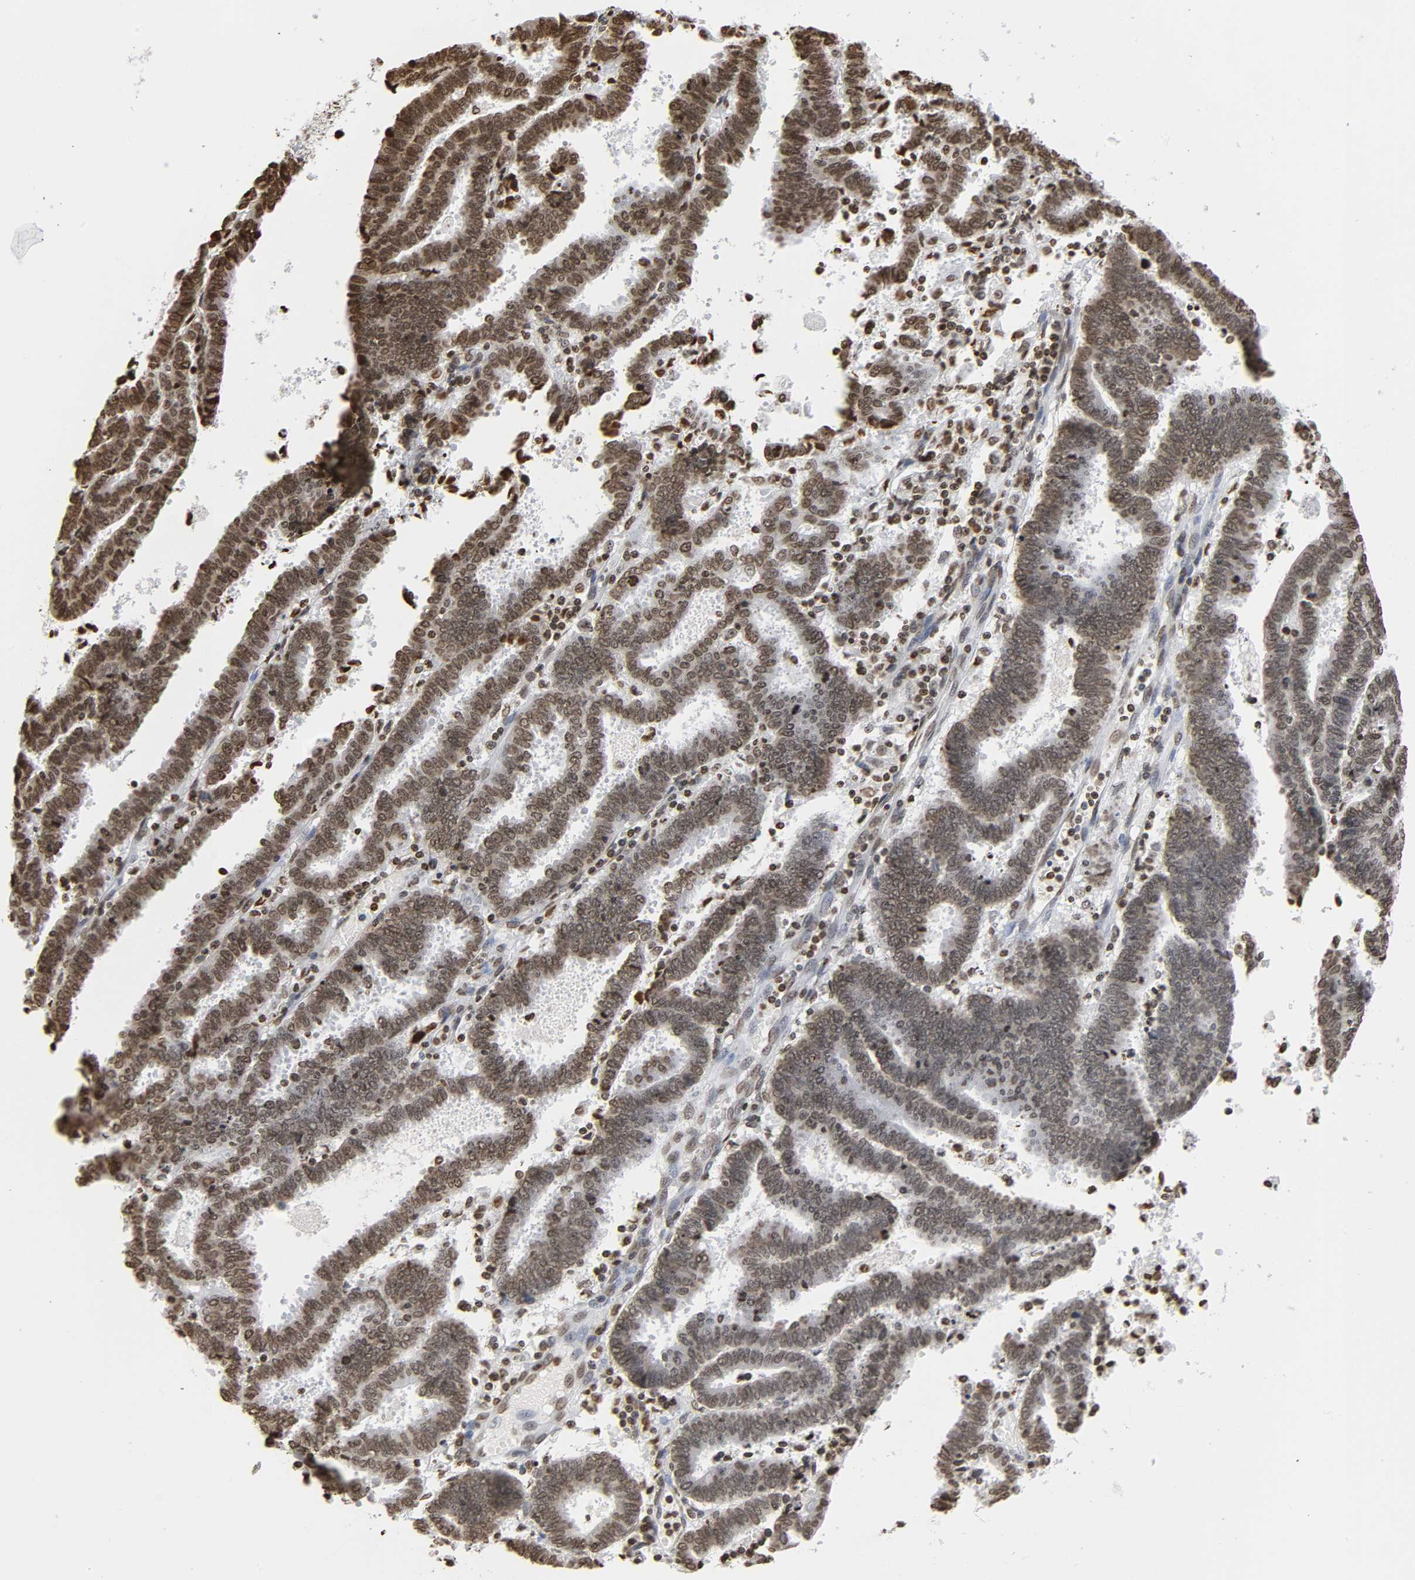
{"staining": {"intensity": "moderate", "quantity": ">75%", "location": "nuclear"}, "tissue": "endometrial cancer", "cell_type": "Tumor cells", "image_type": "cancer", "snomed": [{"axis": "morphology", "description": "Adenocarcinoma, NOS"}, {"axis": "topography", "description": "Uterus"}], "caption": "Immunohistochemical staining of endometrial adenocarcinoma displays medium levels of moderate nuclear protein positivity in approximately >75% of tumor cells. (DAB IHC with brightfield microscopy, high magnification).", "gene": "HOXA6", "patient": {"sex": "female", "age": 83}}